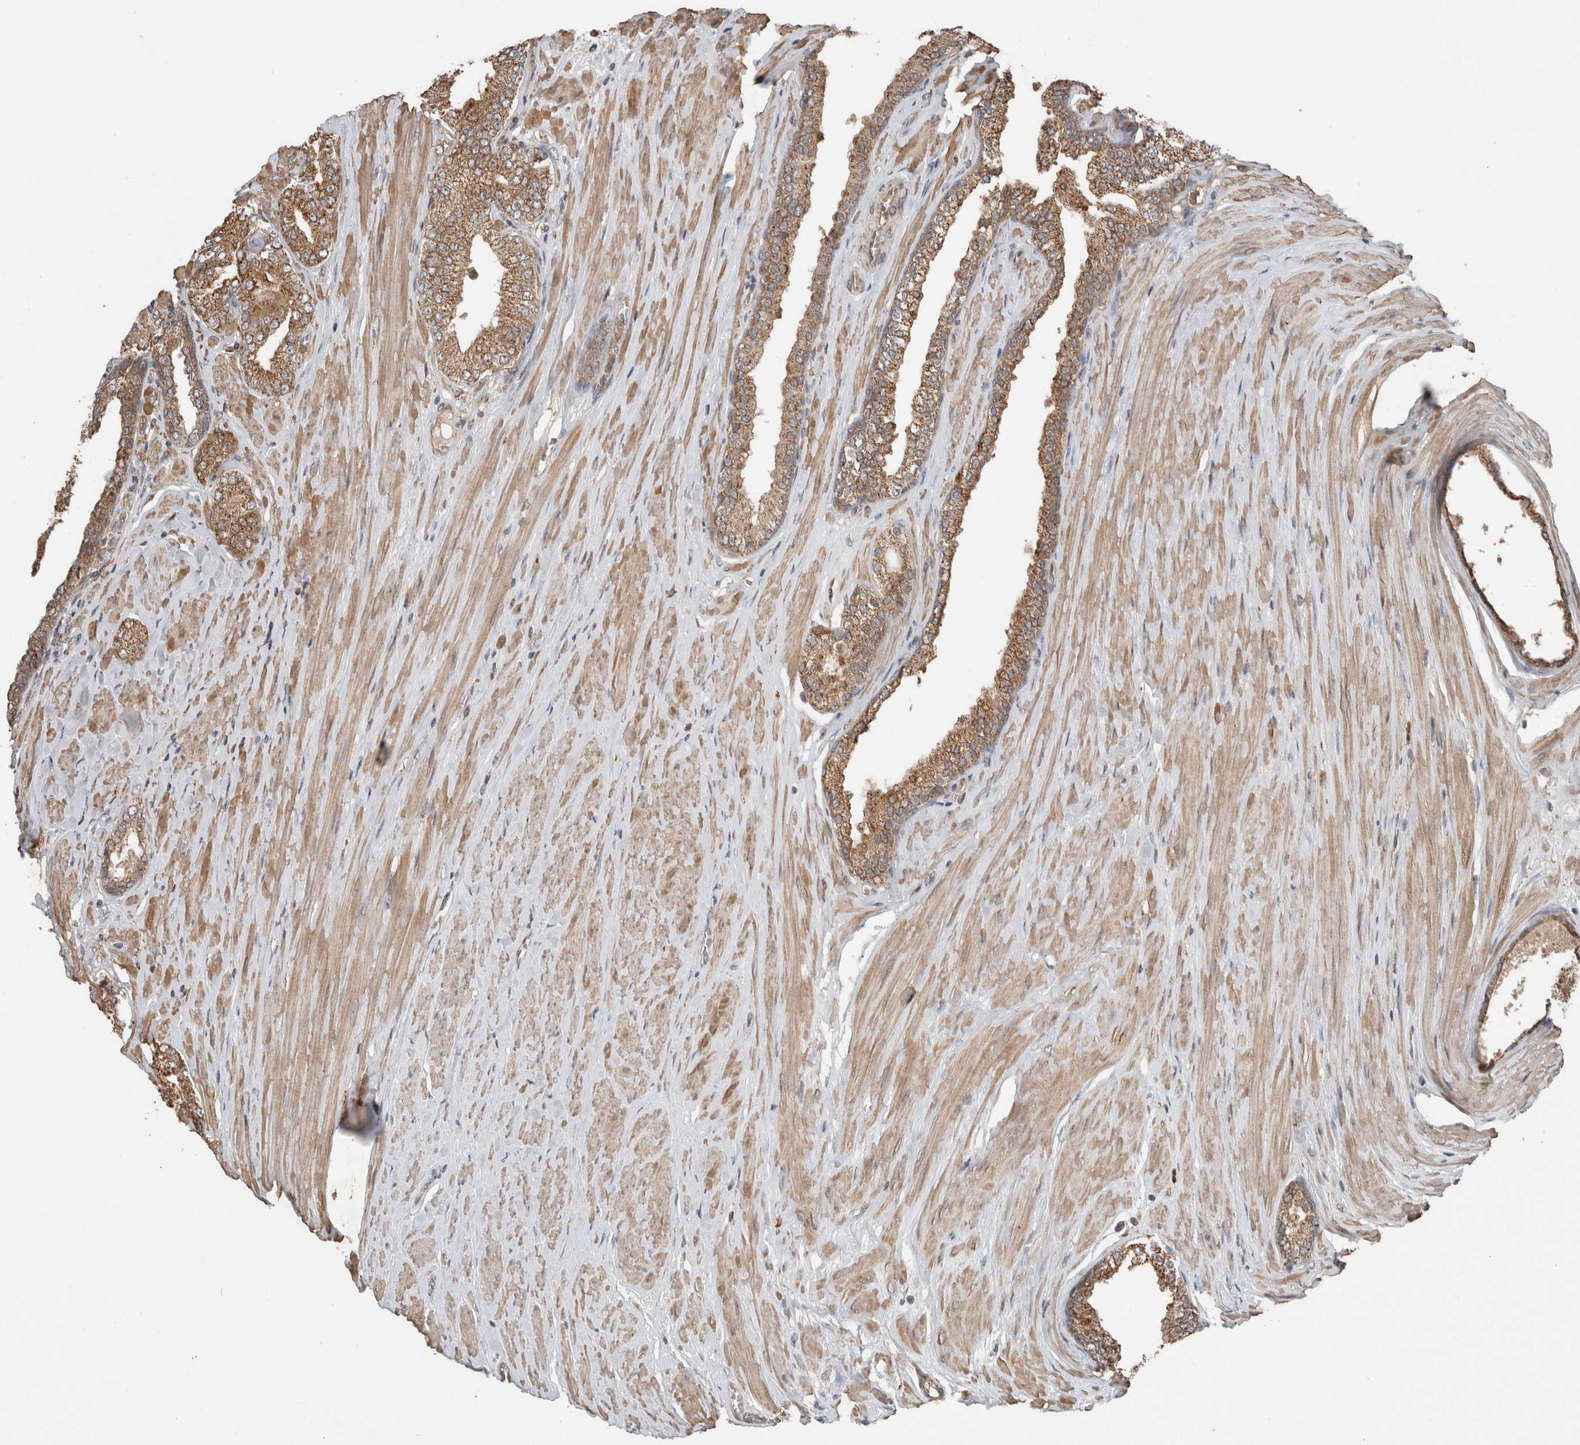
{"staining": {"intensity": "moderate", "quantity": ">75%", "location": "cytoplasmic/membranous"}, "tissue": "prostate cancer", "cell_type": "Tumor cells", "image_type": "cancer", "snomed": [{"axis": "morphology", "description": "Adenocarcinoma, Low grade"}, {"axis": "topography", "description": "Prostate"}], "caption": "A medium amount of moderate cytoplasmic/membranous positivity is appreciated in approximately >75% of tumor cells in prostate cancer (adenocarcinoma (low-grade)) tissue.", "gene": "KLK14", "patient": {"sex": "male", "age": 62}}